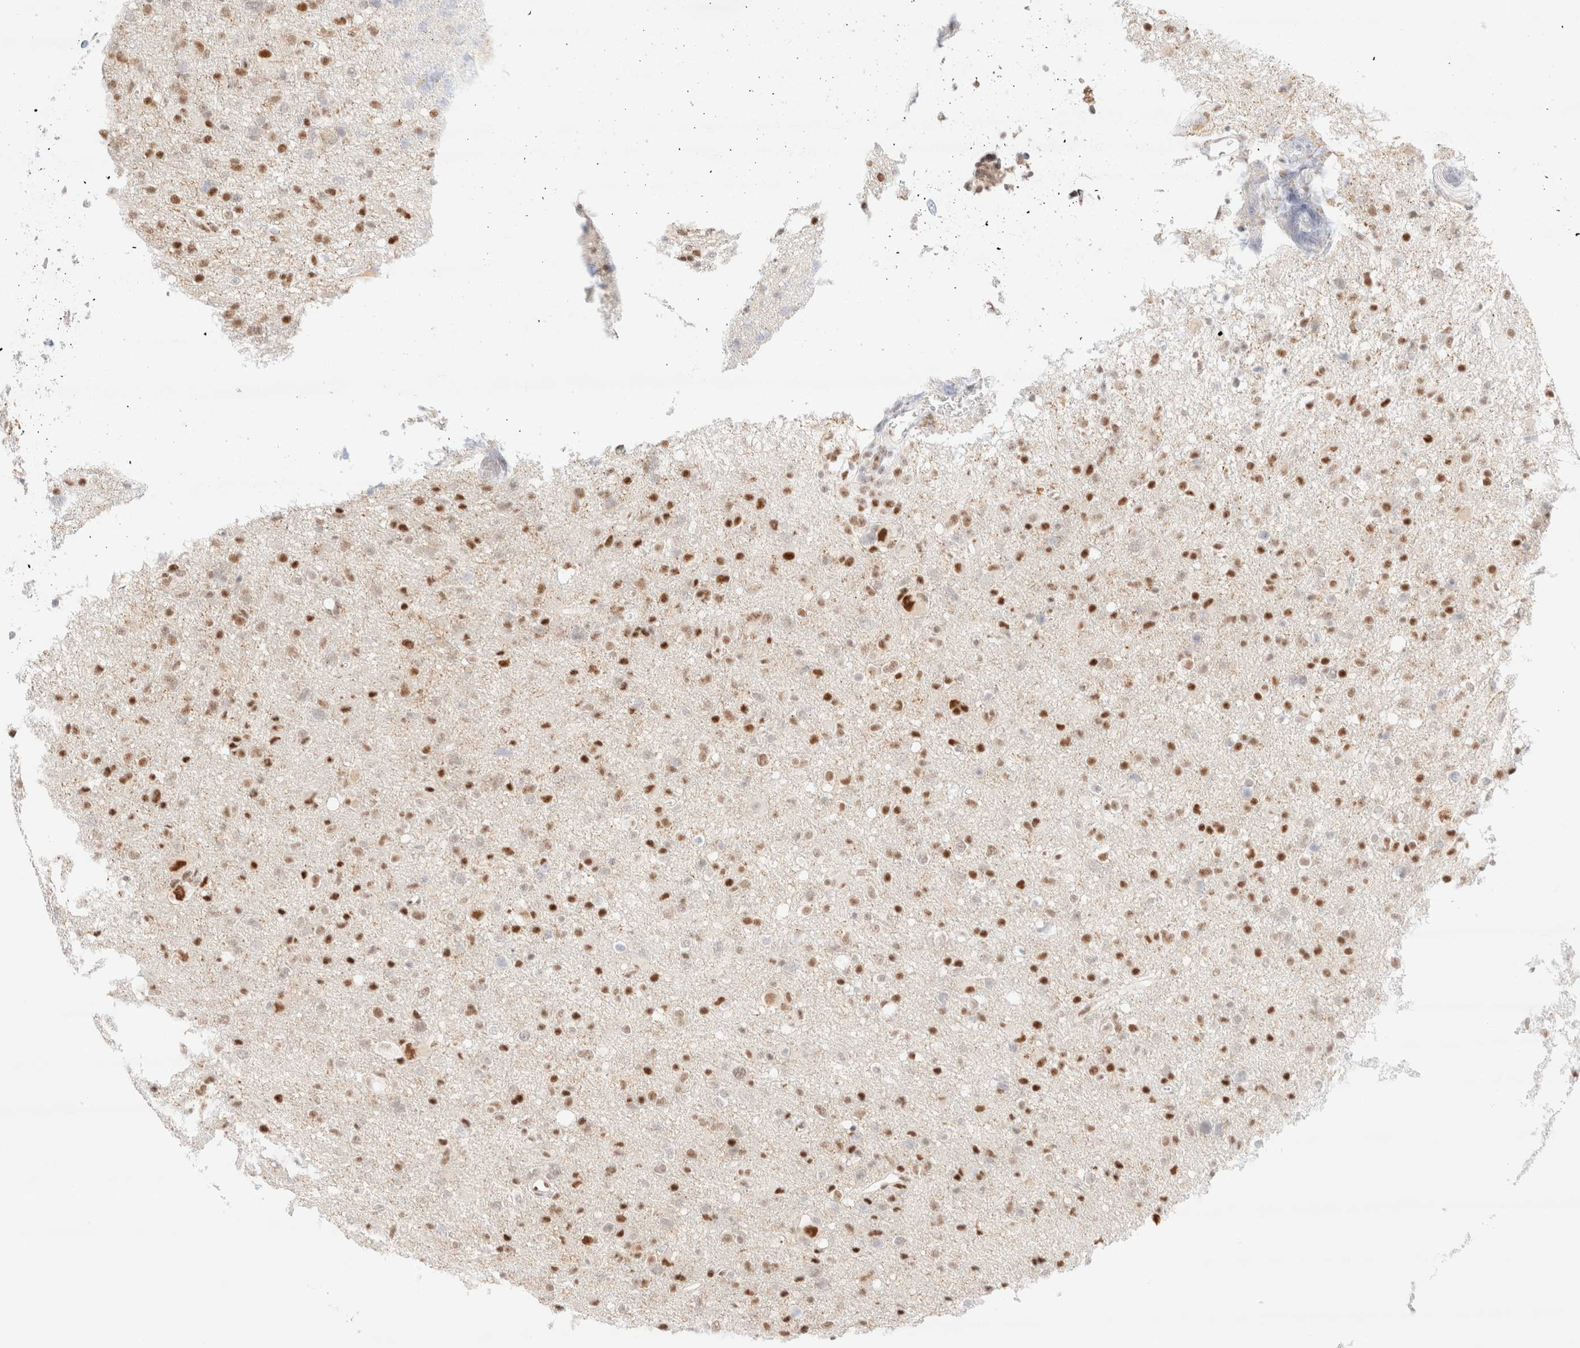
{"staining": {"intensity": "strong", "quantity": ">75%", "location": "nuclear"}, "tissue": "glioma", "cell_type": "Tumor cells", "image_type": "cancer", "snomed": [{"axis": "morphology", "description": "Glioma, malignant, High grade"}, {"axis": "topography", "description": "Brain"}], "caption": "Brown immunohistochemical staining in human malignant glioma (high-grade) displays strong nuclear staining in about >75% of tumor cells. (DAB IHC with brightfield microscopy, high magnification).", "gene": "CIC", "patient": {"sex": "female", "age": 57}}